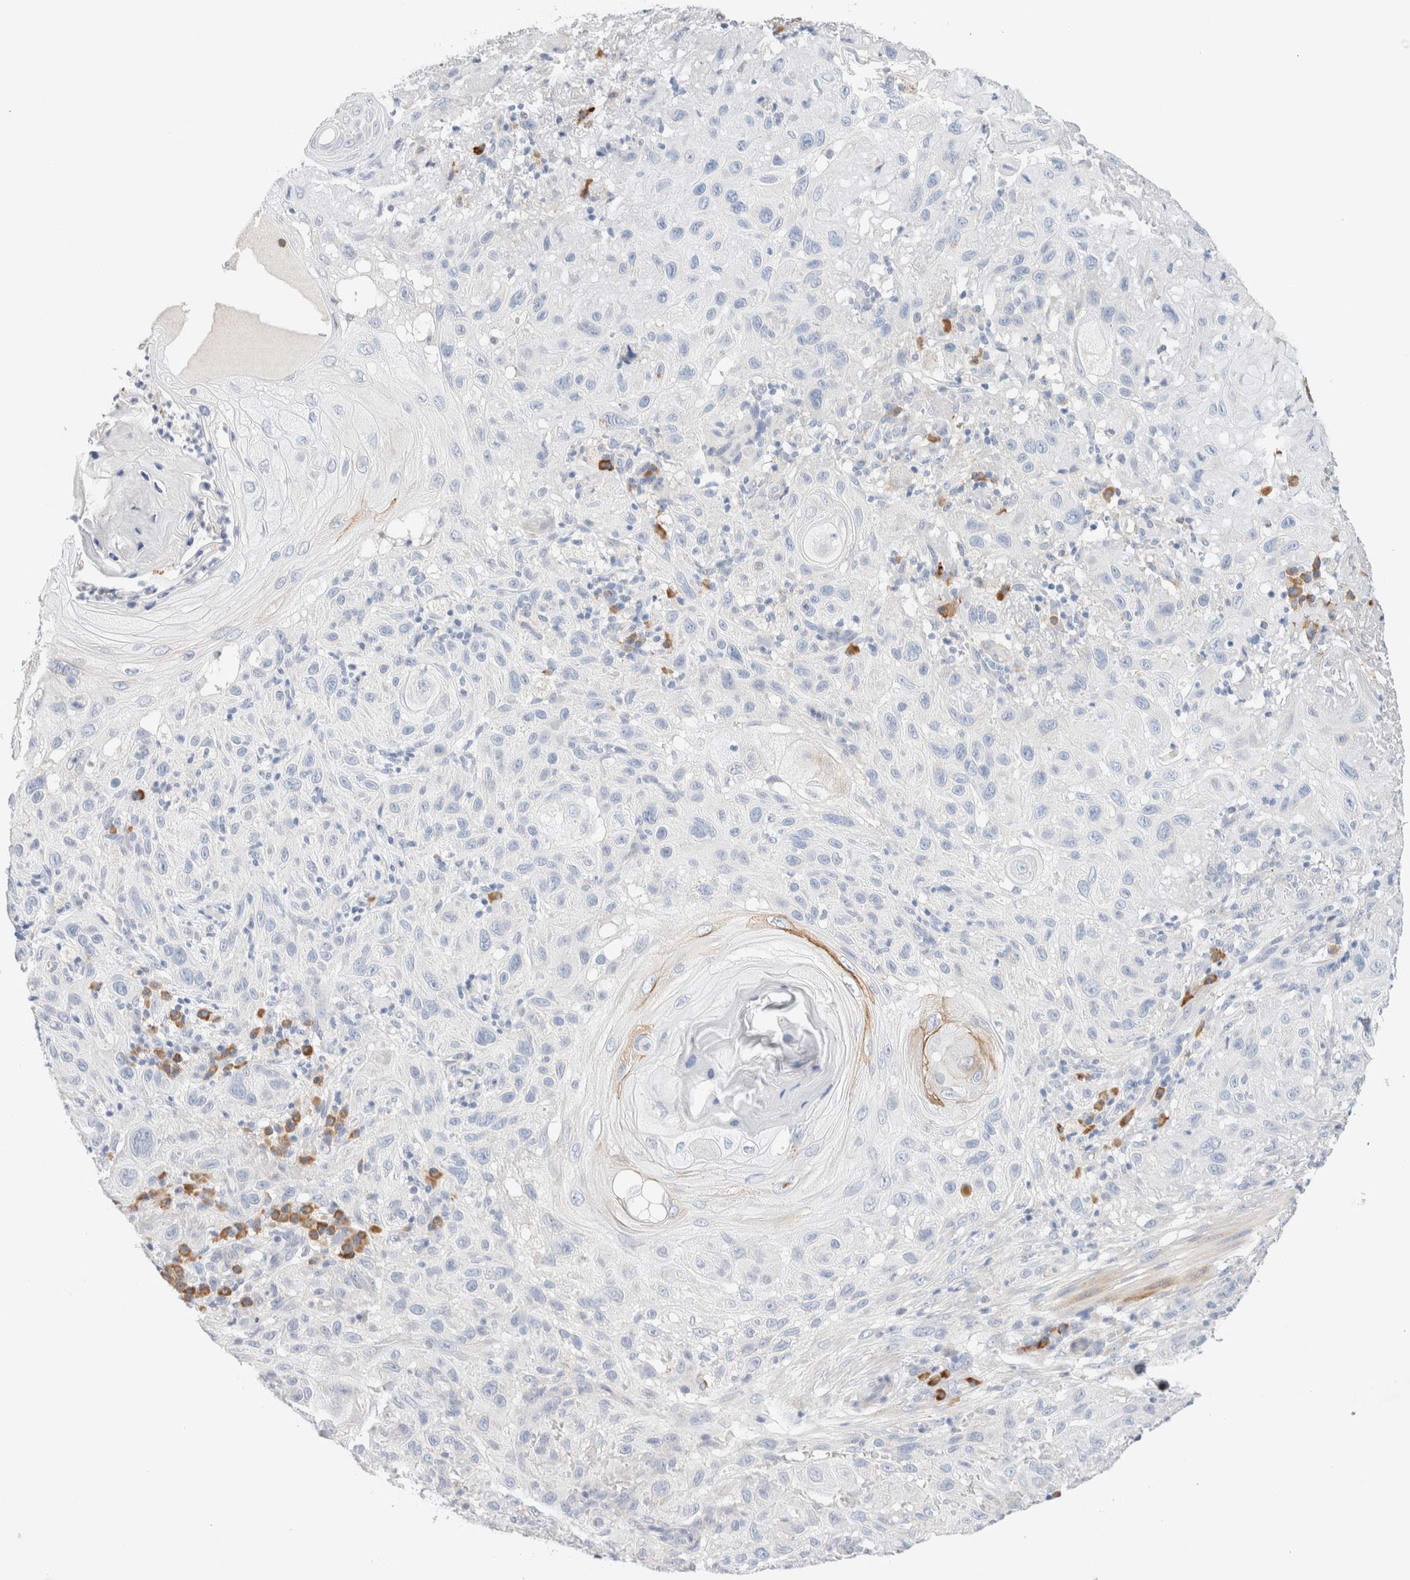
{"staining": {"intensity": "negative", "quantity": "none", "location": "none"}, "tissue": "skin cancer", "cell_type": "Tumor cells", "image_type": "cancer", "snomed": [{"axis": "morphology", "description": "Normal tissue, NOS"}, {"axis": "morphology", "description": "Squamous cell carcinoma, NOS"}, {"axis": "topography", "description": "Skin"}], "caption": "This is an immunohistochemistry micrograph of human skin cancer. There is no positivity in tumor cells.", "gene": "GADD45G", "patient": {"sex": "female", "age": 96}}